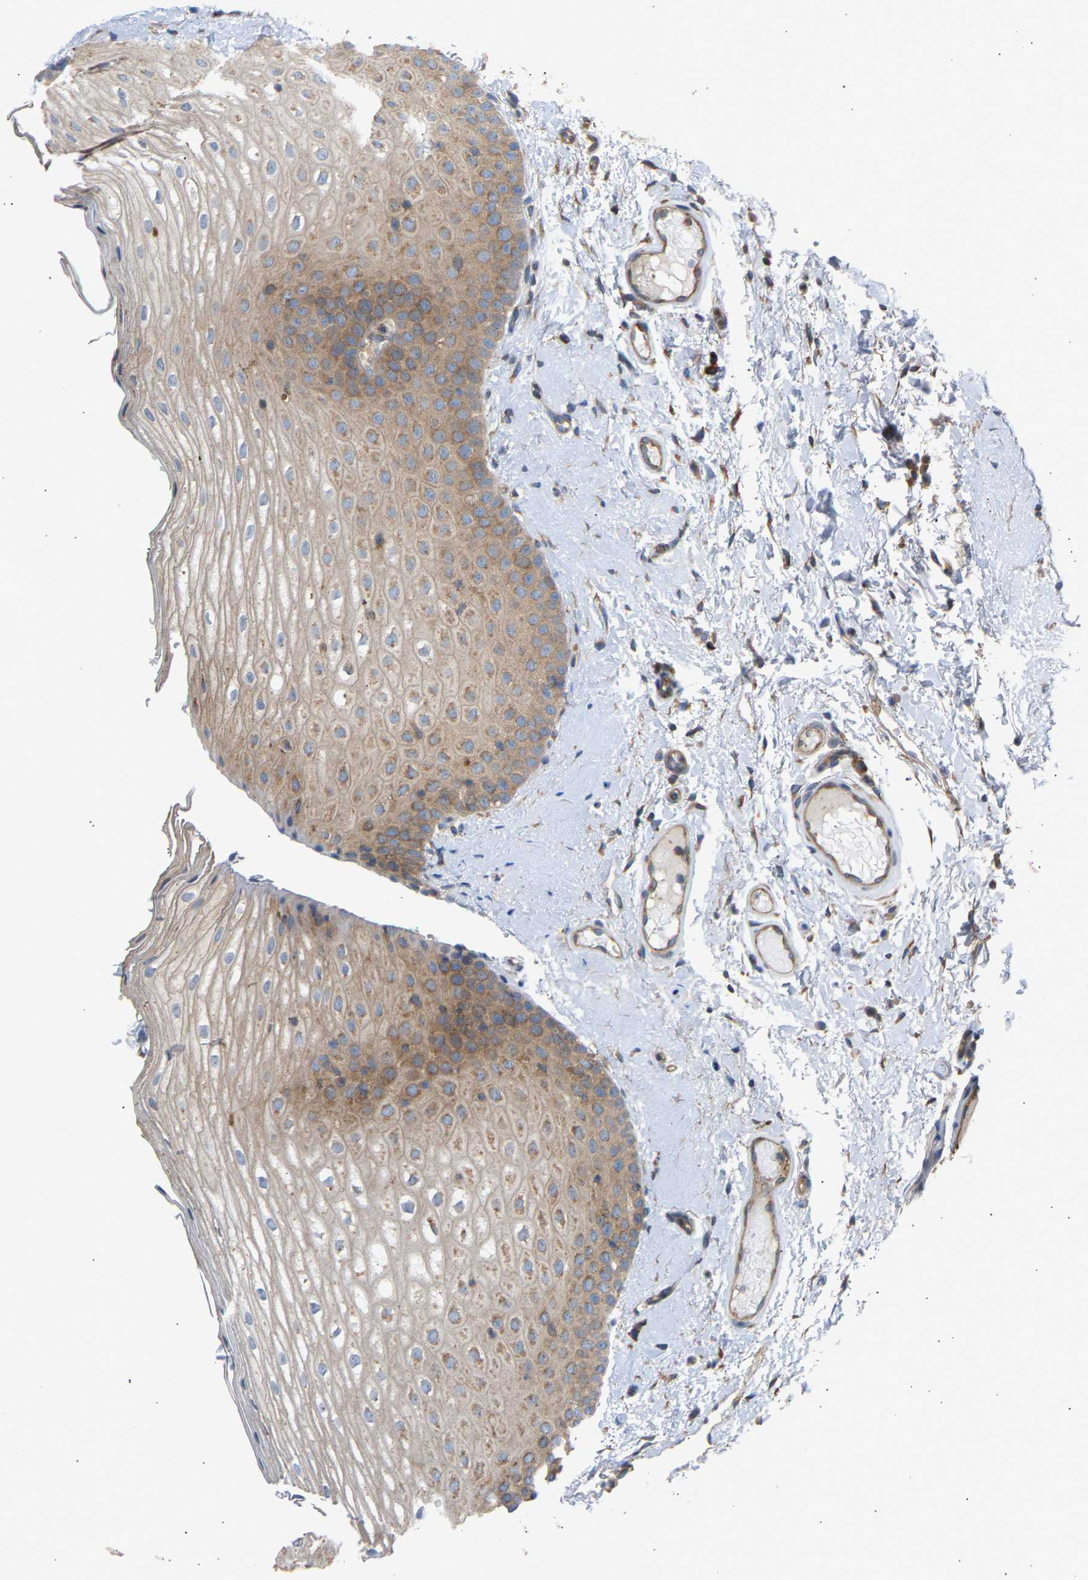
{"staining": {"intensity": "moderate", "quantity": ">75%", "location": "cytoplasmic/membranous"}, "tissue": "oral mucosa", "cell_type": "Squamous epithelial cells", "image_type": "normal", "snomed": [{"axis": "morphology", "description": "Normal tissue, NOS"}, {"axis": "topography", "description": "Skin"}, {"axis": "topography", "description": "Oral tissue"}], "caption": "Immunohistochemistry of normal human oral mucosa exhibits medium levels of moderate cytoplasmic/membranous expression in approximately >75% of squamous epithelial cells. The staining was performed using DAB to visualize the protein expression in brown, while the nuclei were stained in blue with hematoxylin (Magnification: 20x).", "gene": "GCN1", "patient": {"sex": "male", "age": 84}}